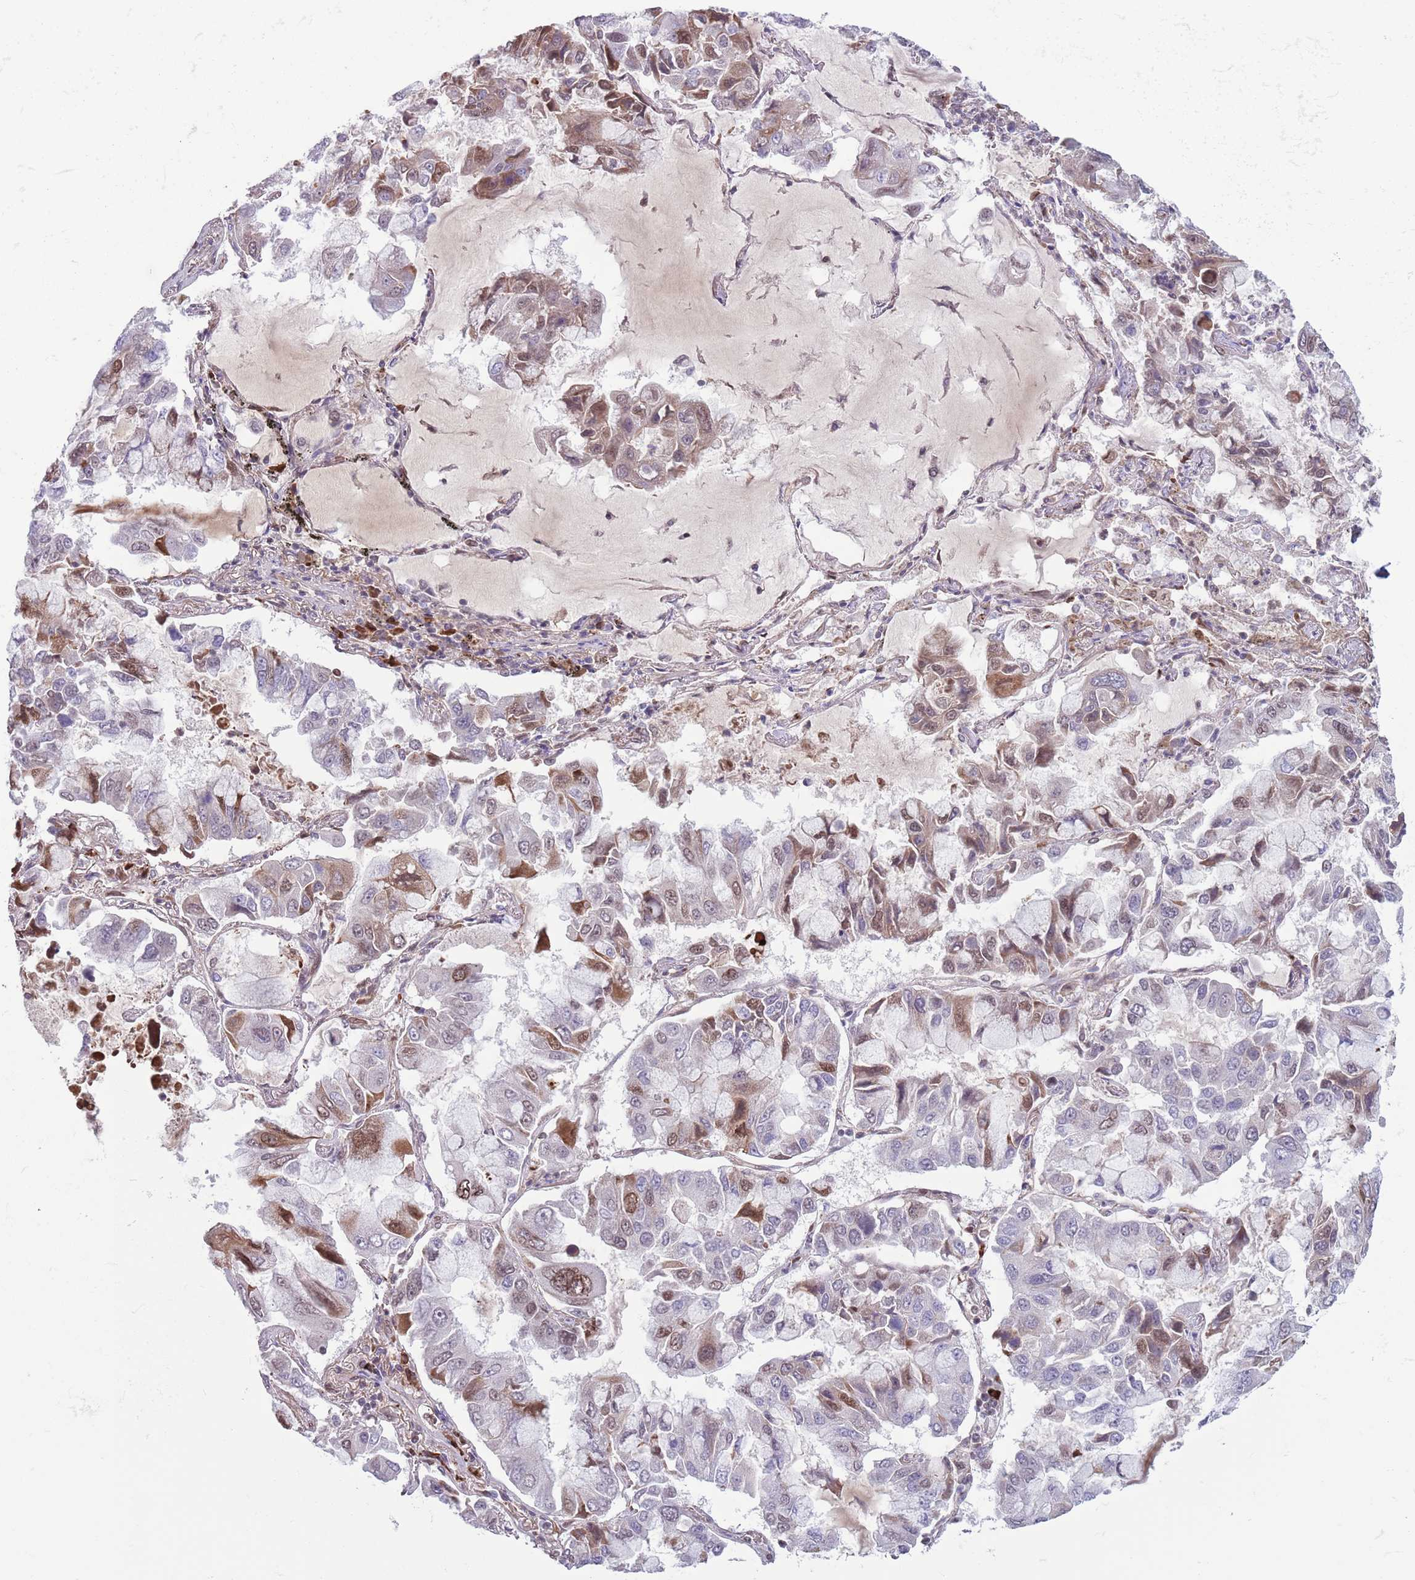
{"staining": {"intensity": "moderate", "quantity": "<25%", "location": "nuclear"}, "tissue": "lung cancer", "cell_type": "Tumor cells", "image_type": "cancer", "snomed": [{"axis": "morphology", "description": "Adenocarcinoma, NOS"}, {"axis": "topography", "description": "Lung"}], "caption": "The histopathology image shows staining of lung adenocarcinoma, revealing moderate nuclear protein positivity (brown color) within tumor cells. (IHC, brightfield microscopy, high magnification).", "gene": "SIPA1L3", "patient": {"sex": "male", "age": 64}}